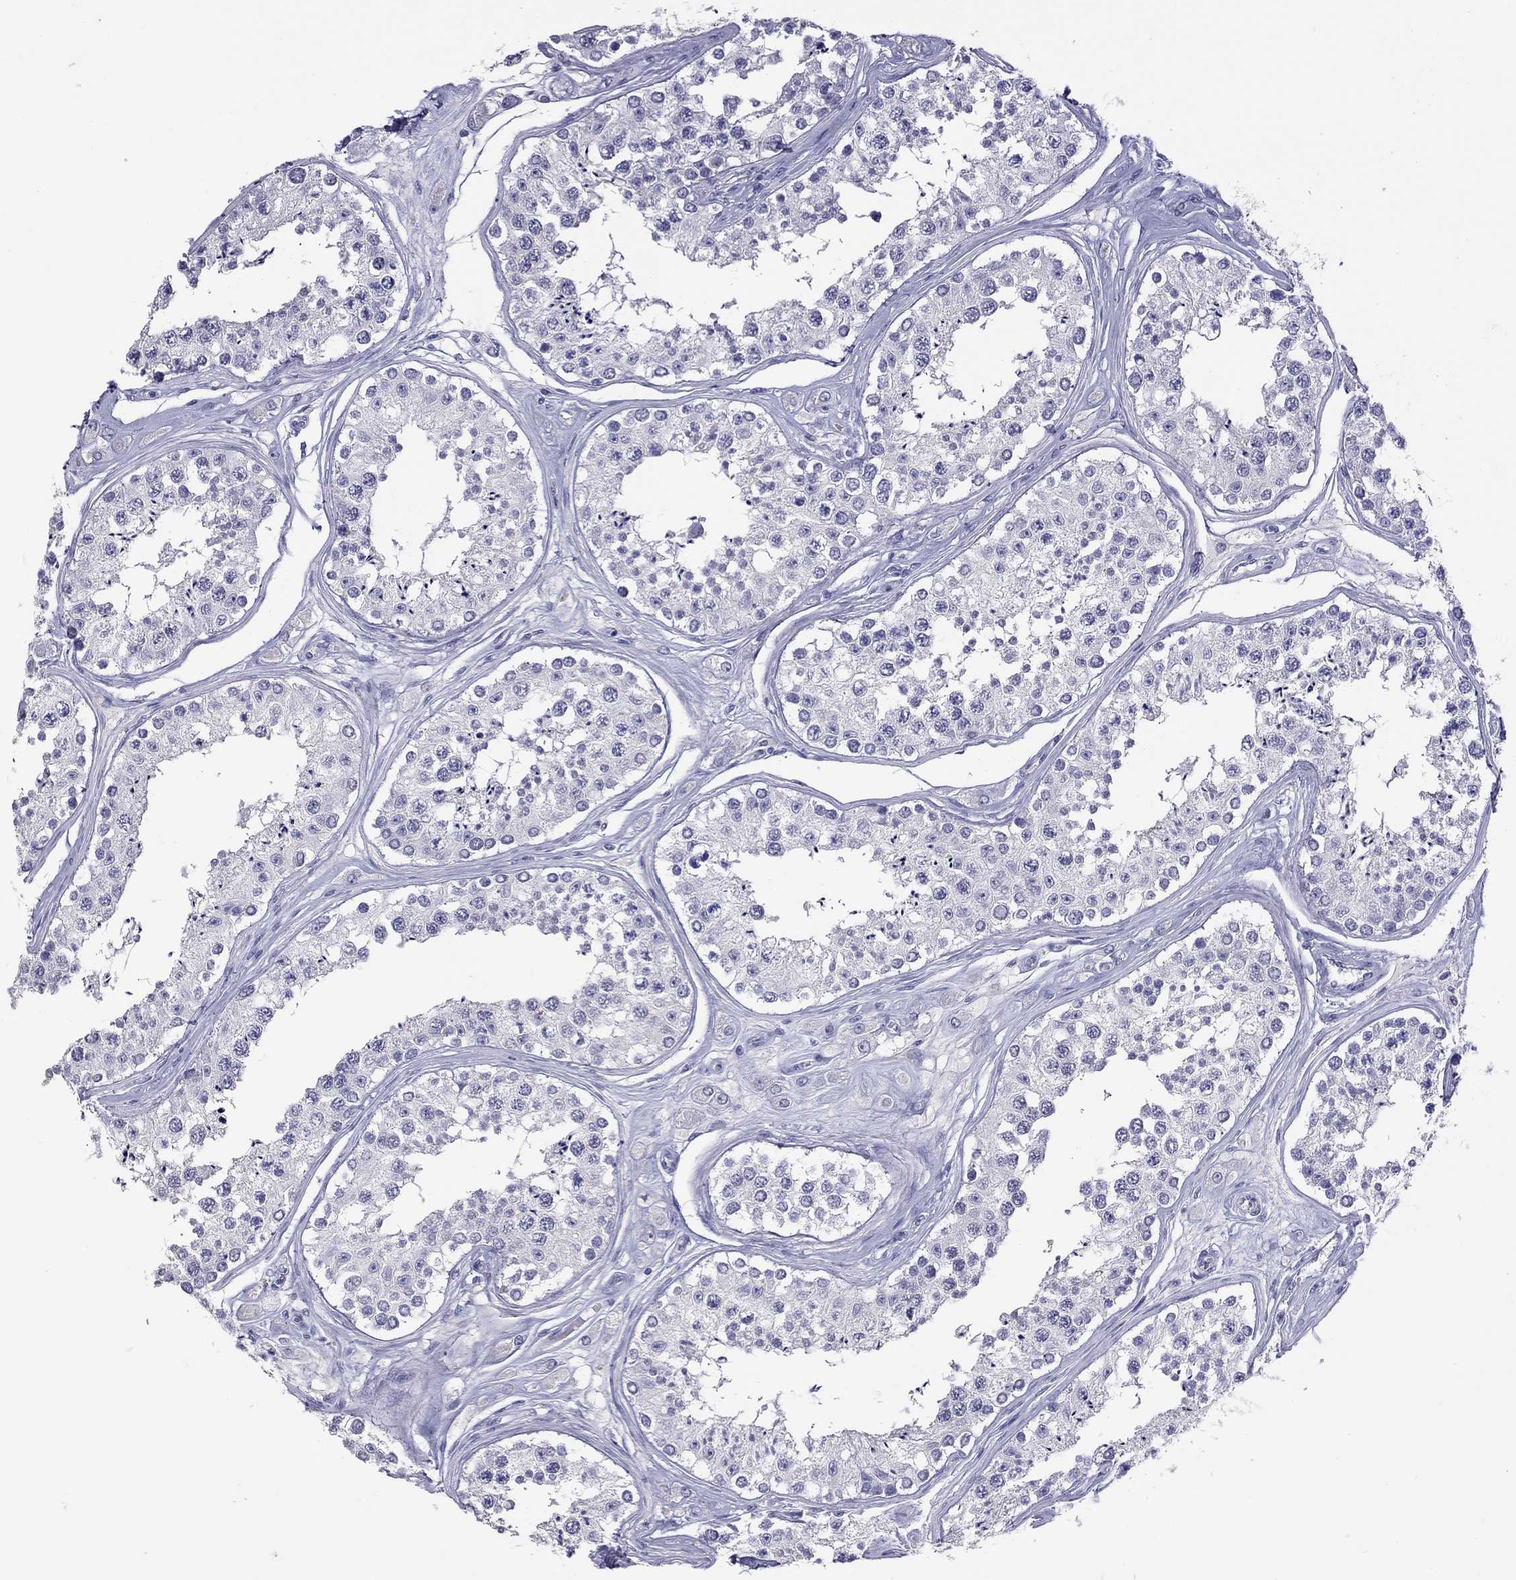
{"staining": {"intensity": "negative", "quantity": "none", "location": "none"}, "tissue": "testis", "cell_type": "Cells in seminiferous ducts", "image_type": "normal", "snomed": [{"axis": "morphology", "description": "Normal tissue, NOS"}, {"axis": "topography", "description": "Testis"}], "caption": "Immunohistochemical staining of unremarkable testis shows no significant expression in cells in seminiferous ducts. (DAB immunohistochemistry with hematoxylin counter stain).", "gene": "SLAMF1", "patient": {"sex": "male", "age": 25}}